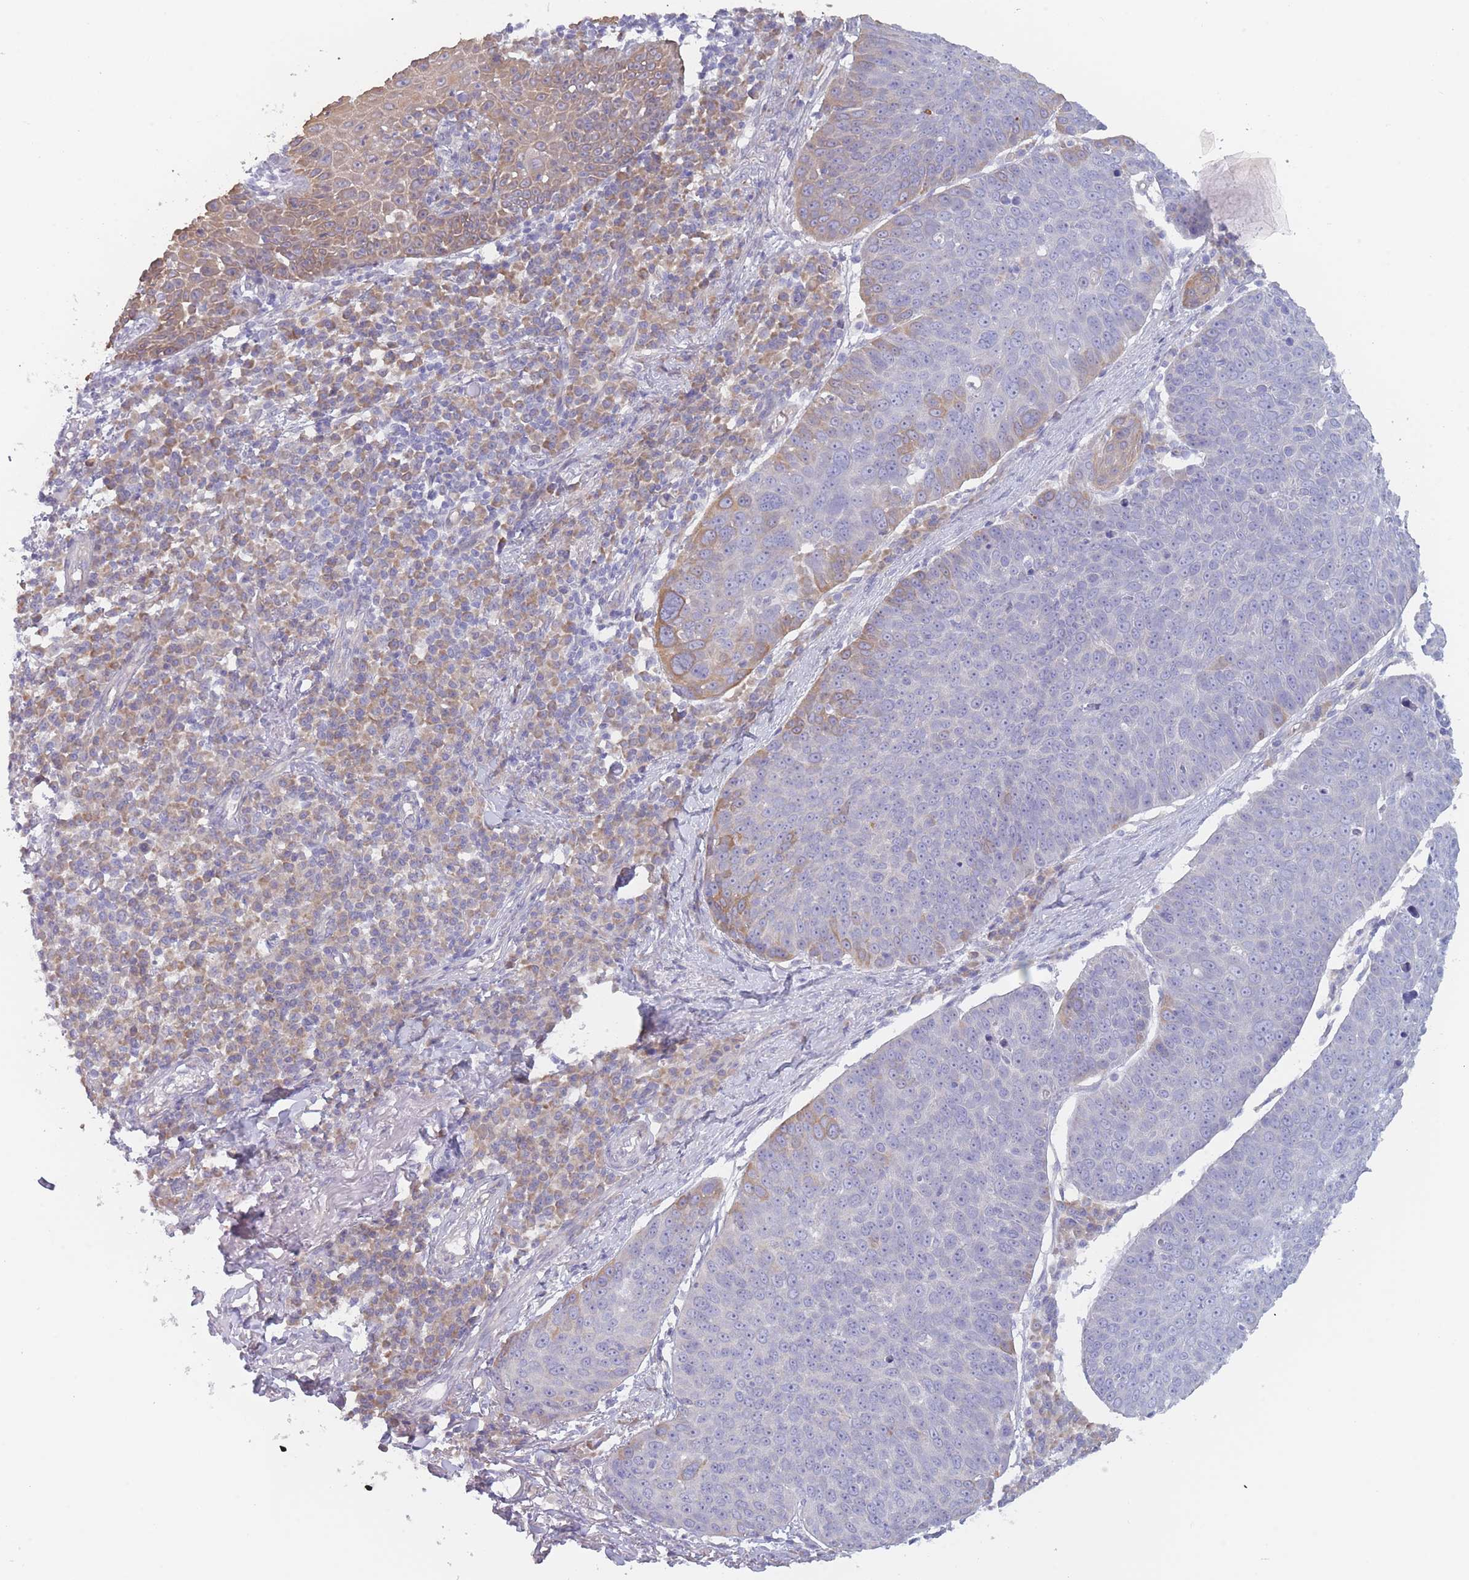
{"staining": {"intensity": "moderate", "quantity": "<25%", "location": "cytoplasmic/membranous"}, "tissue": "skin cancer", "cell_type": "Tumor cells", "image_type": "cancer", "snomed": [{"axis": "morphology", "description": "Squamous cell carcinoma, NOS"}, {"axis": "topography", "description": "Skin"}], "caption": "Protein expression analysis of skin cancer reveals moderate cytoplasmic/membranous positivity in about <25% of tumor cells.", "gene": "FAM227B", "patient": {"sex": "male", "age": 71}}